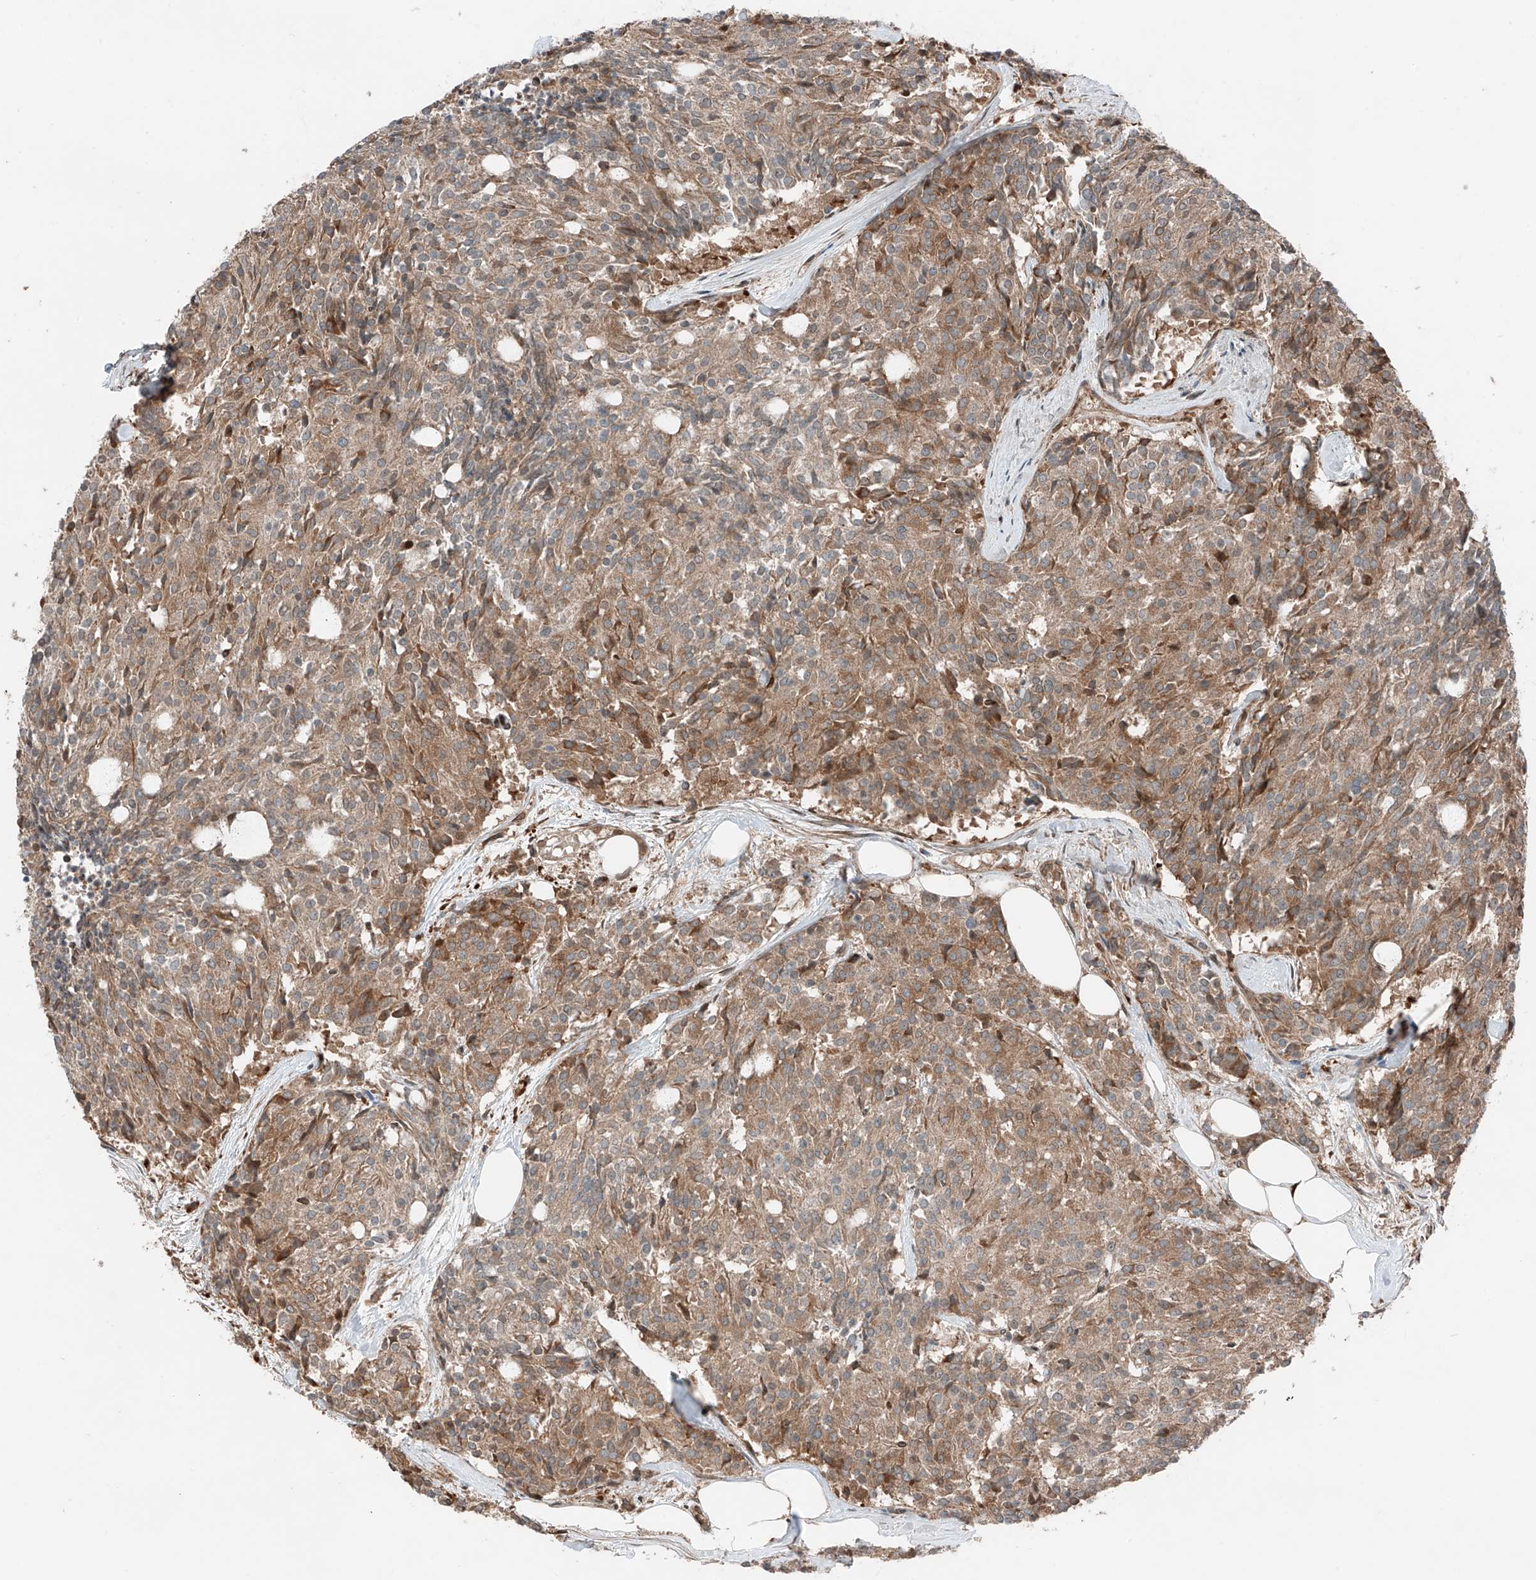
{"staining": {"intensity": "moderate", "quantity": ">75%", "location": "cytoplasmic/membranous"}, "tissue": "carcinoid", "cell_type": "Tumor cells", "image_type": "cancer", "snomed": [{"axis": "morphology", "description": "Carcinoid, malignant, NOS"}, {"axis": "topography", "description": "Pancreas"}], "caption": "Human carcinoid (malignant) stained with a brown dye demonstrates moderate cytoplasmic/membranous positive staining in approximately >75% of tumor cells.", "gene": "CEP162", "patient": {"sex": "female", "age": 54}}